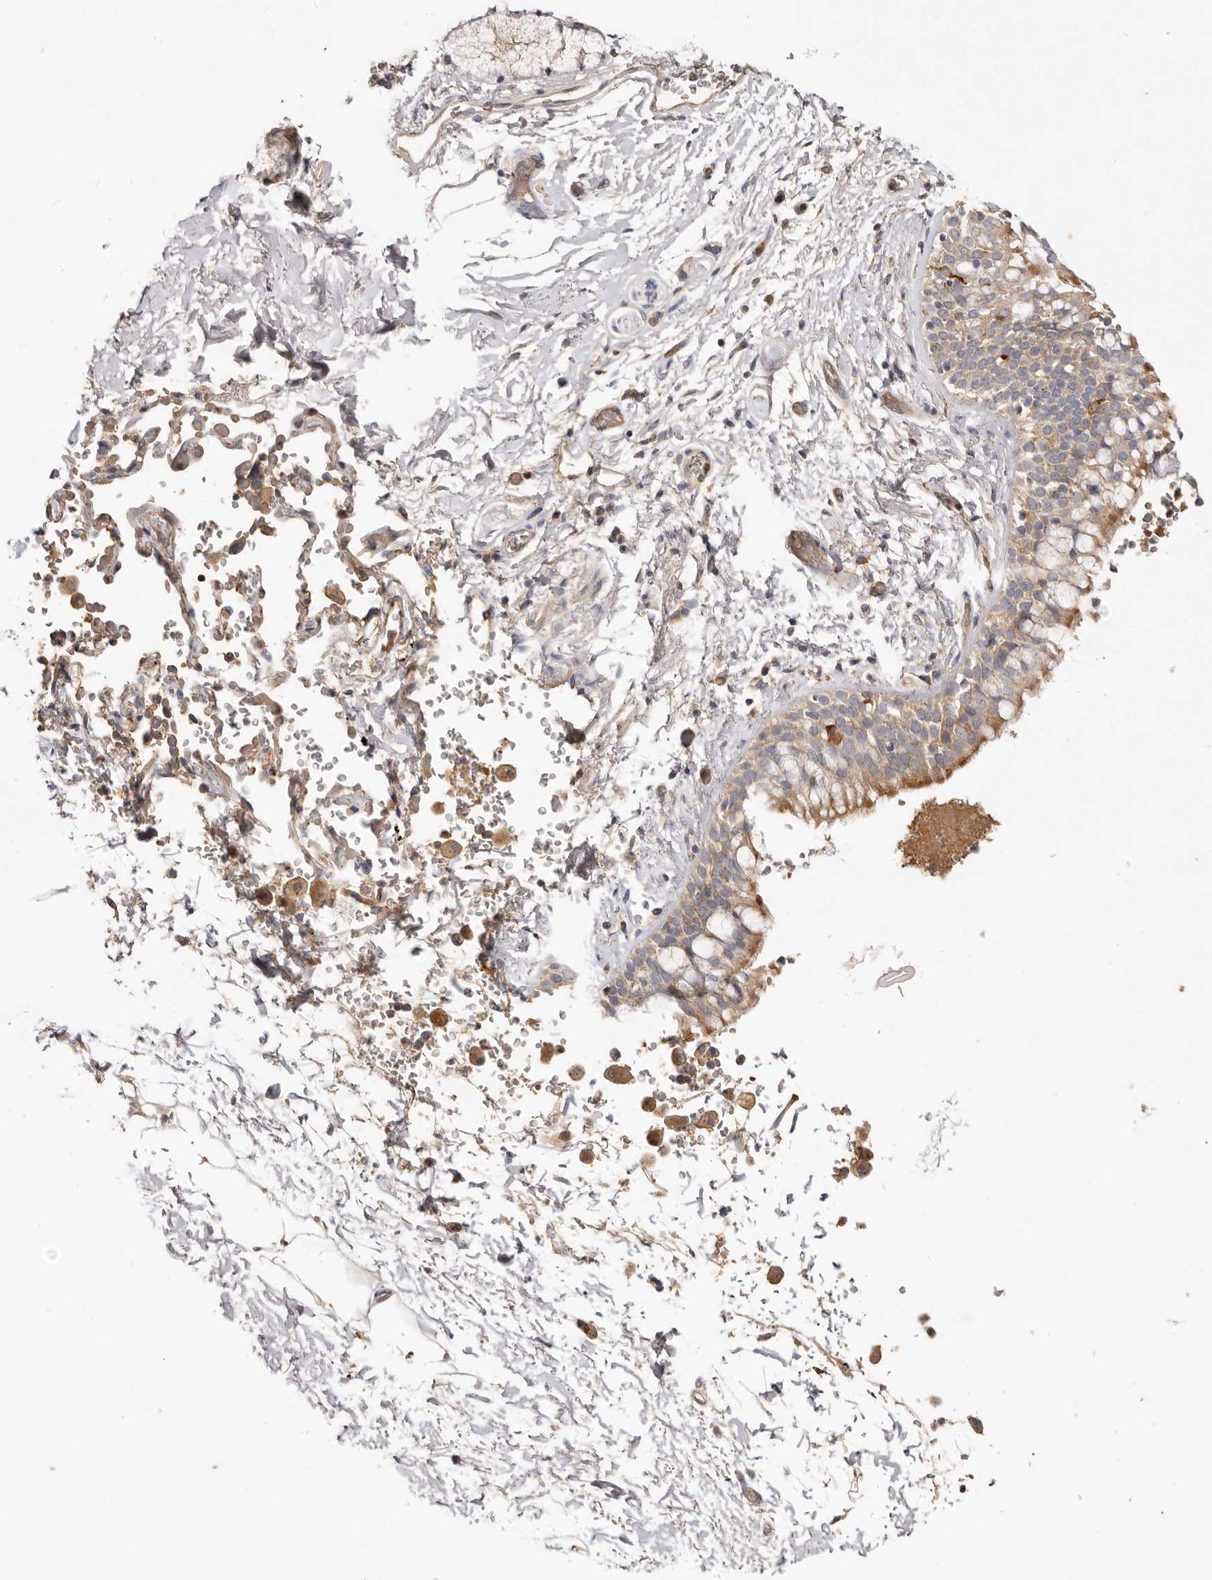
{"staining": {"intensity": "moderate", "quantity": ">75%", "location": "cytoplasmic/membranous"}, "tissue": "bronchus", "cell_type": "Respiratory epithelial cells", "image_type": "normal", "snomed": [{"axis": "morphology", "description": "Normal tissue, NOS"}, {"axis": "morphology", "description": "Inflammation, NOS"}, {"axis": "topography", "description": "Cartilage tissue"}, {"axis": "topography", "description": "Bronchus"}, {"axis": "topography", "description": "Lung"}], "caption": "Immunohistochemistry (IHC) staining of unremarkable bronchus, which shows medium levels of moderate cytoplasmic/membranous staining in about >75% of respiratory epithelial cells indicating moderate cytoplasmic/membranous protein staining. The staining was performed using DAB (brown) for protein detection and nuclei were counterstained in hematoxylin (blue).", "gene": "ADAMTS9", "patient": {"sex": "female", "age": 64}}